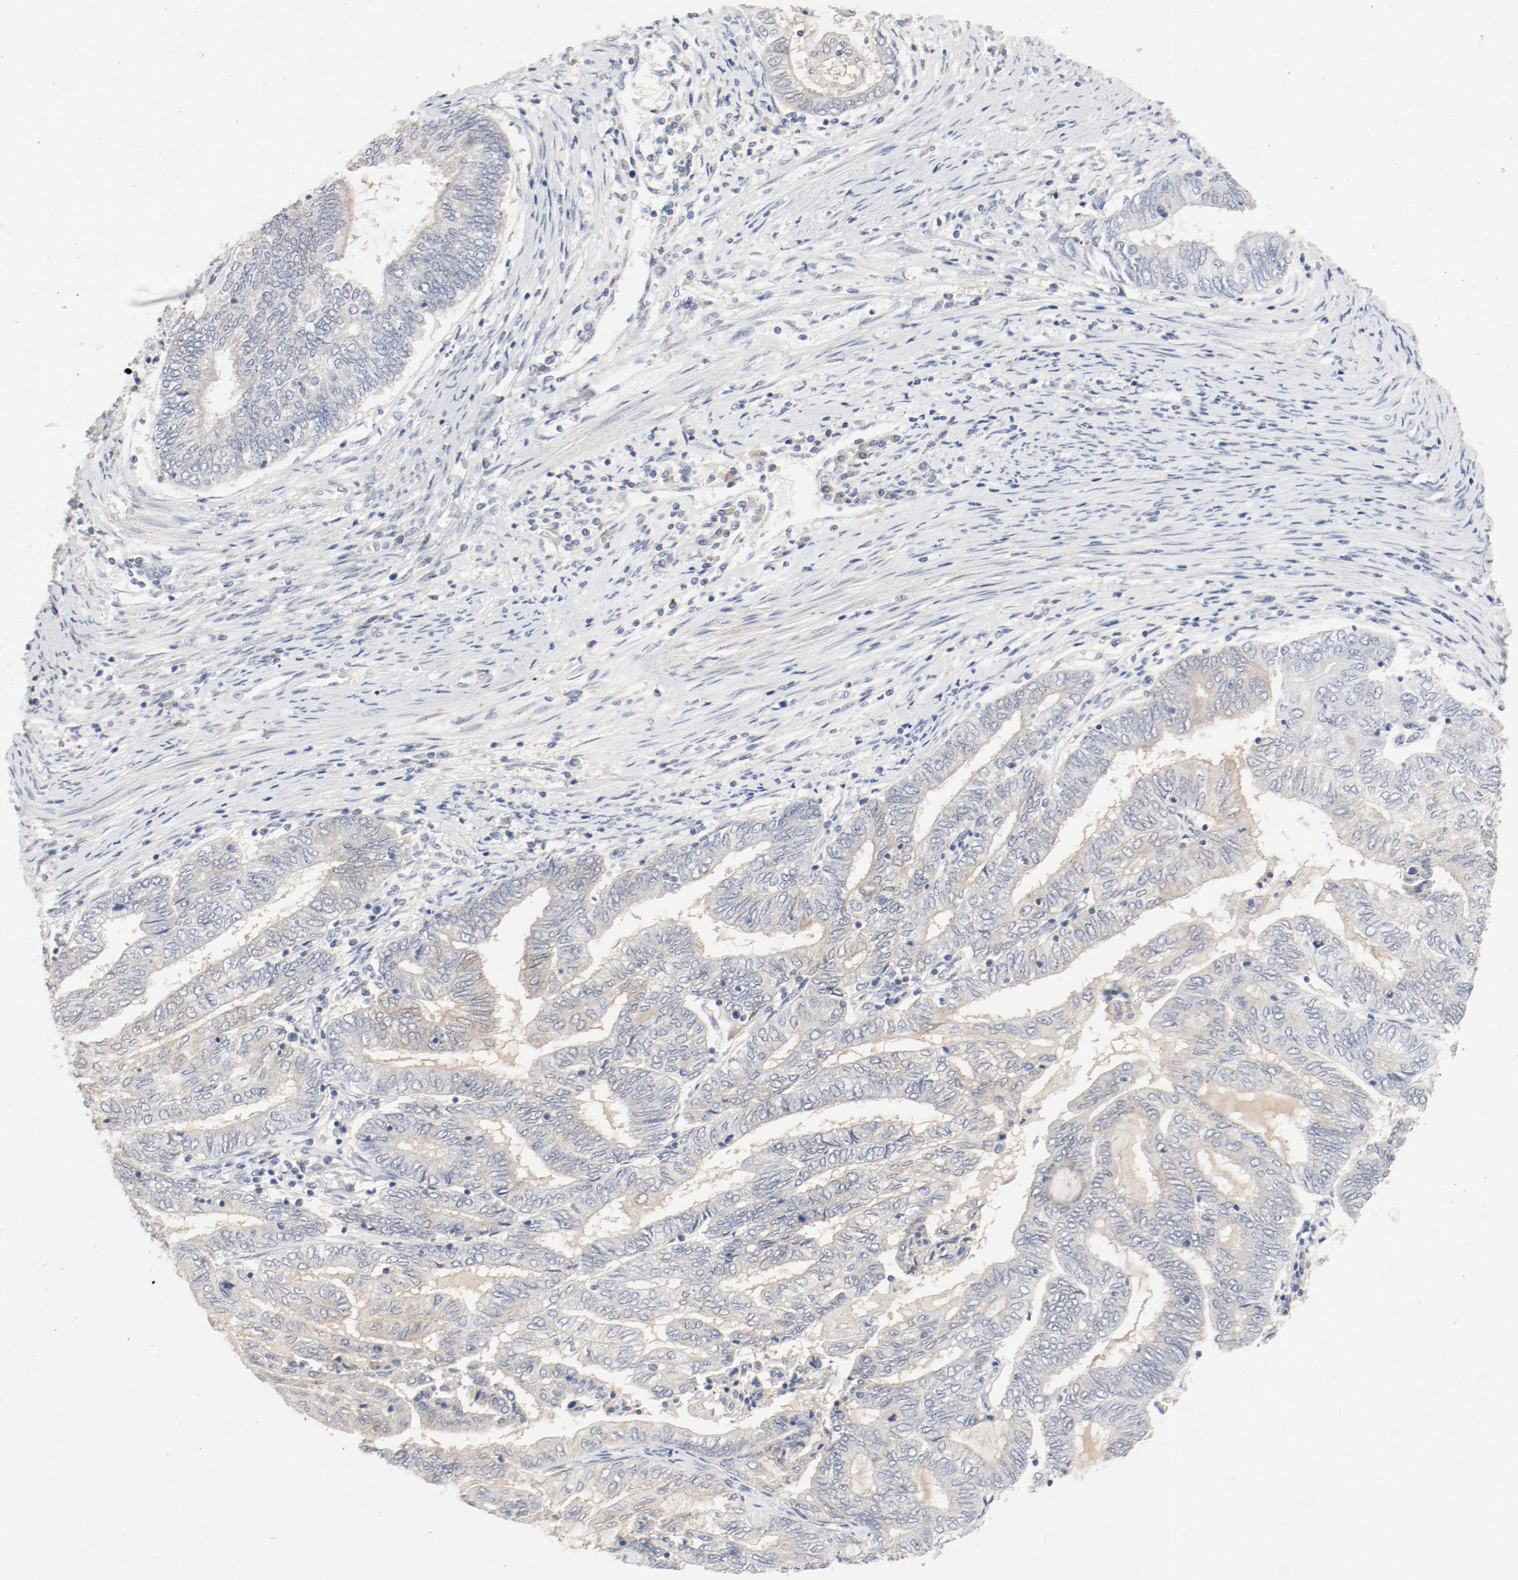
{"staining": {"intensity": "moderate", "quantity": "25%-75%", "location": "cytoplasmic/membranous"}, "tissue": "endometrial cancer", "cell_type": "Tumor cells", "image_type": "cancer", "snomed": [{"axis": "morphology", "description": "Adenocarcinoma, NOS"}, {"axis": "topography", "description": "Uterus"}, {"axis": "topography", "description": "Endometrium"}], "caption": "A medium amount of moderate cytoplasmic/membranous expression is present in about 25%-75% of tumor cells in adenocarcinoma (endometrial) tissue.", "gene": "PGM1", "patient": {"sex": "female", "age": 70}}